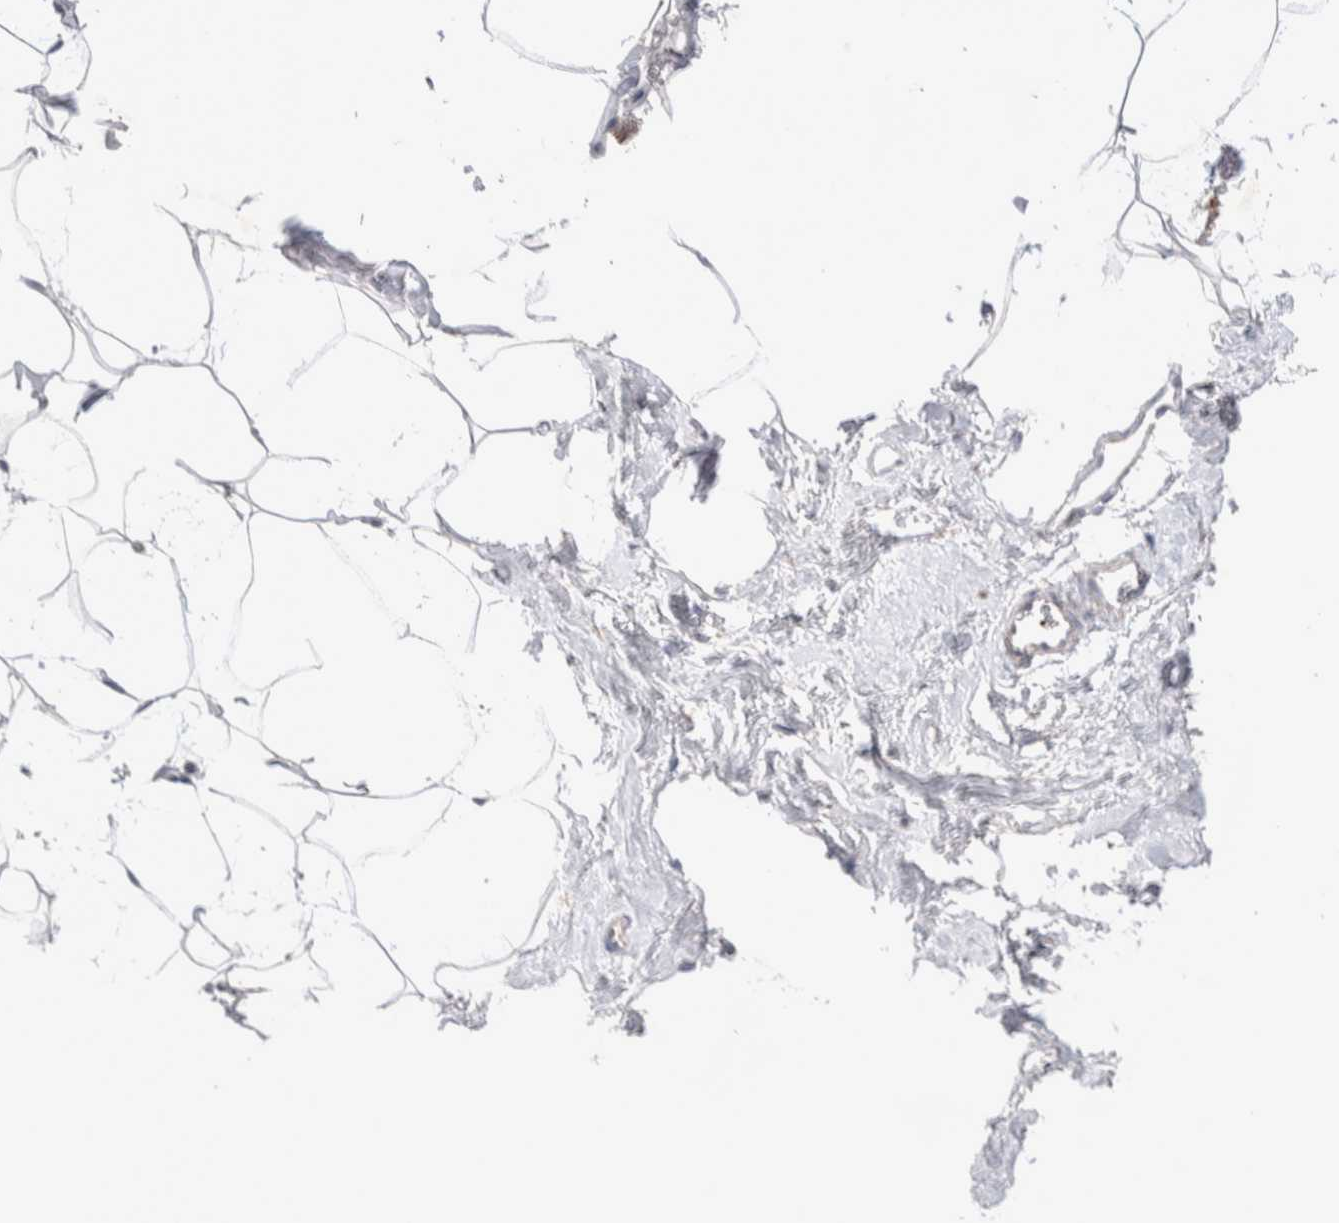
{"staining": {"intensity": "negative", "quantity": "none", "location": "none"}, "tissue": "adipose tissue", "cell_type": "Adipocytes", "image_type": "normal", "snomed": [{"axis": "morphology", "description": "Normal tissue, NOS"}, {"axis": "morphology", "description": "Fibrosis, NOS"}, {"axis": "topography", "description": "Breast"}, {"axis": "topography", "description": "Adipose tissue"}], "caption": "High power microscopy micrograph of an IHC photomicrograph of normal adipose tissue, revealing no significant staining in adipocytes.", "gene": "FFAR2", "patient": {"sex": "female", "age": 39}}